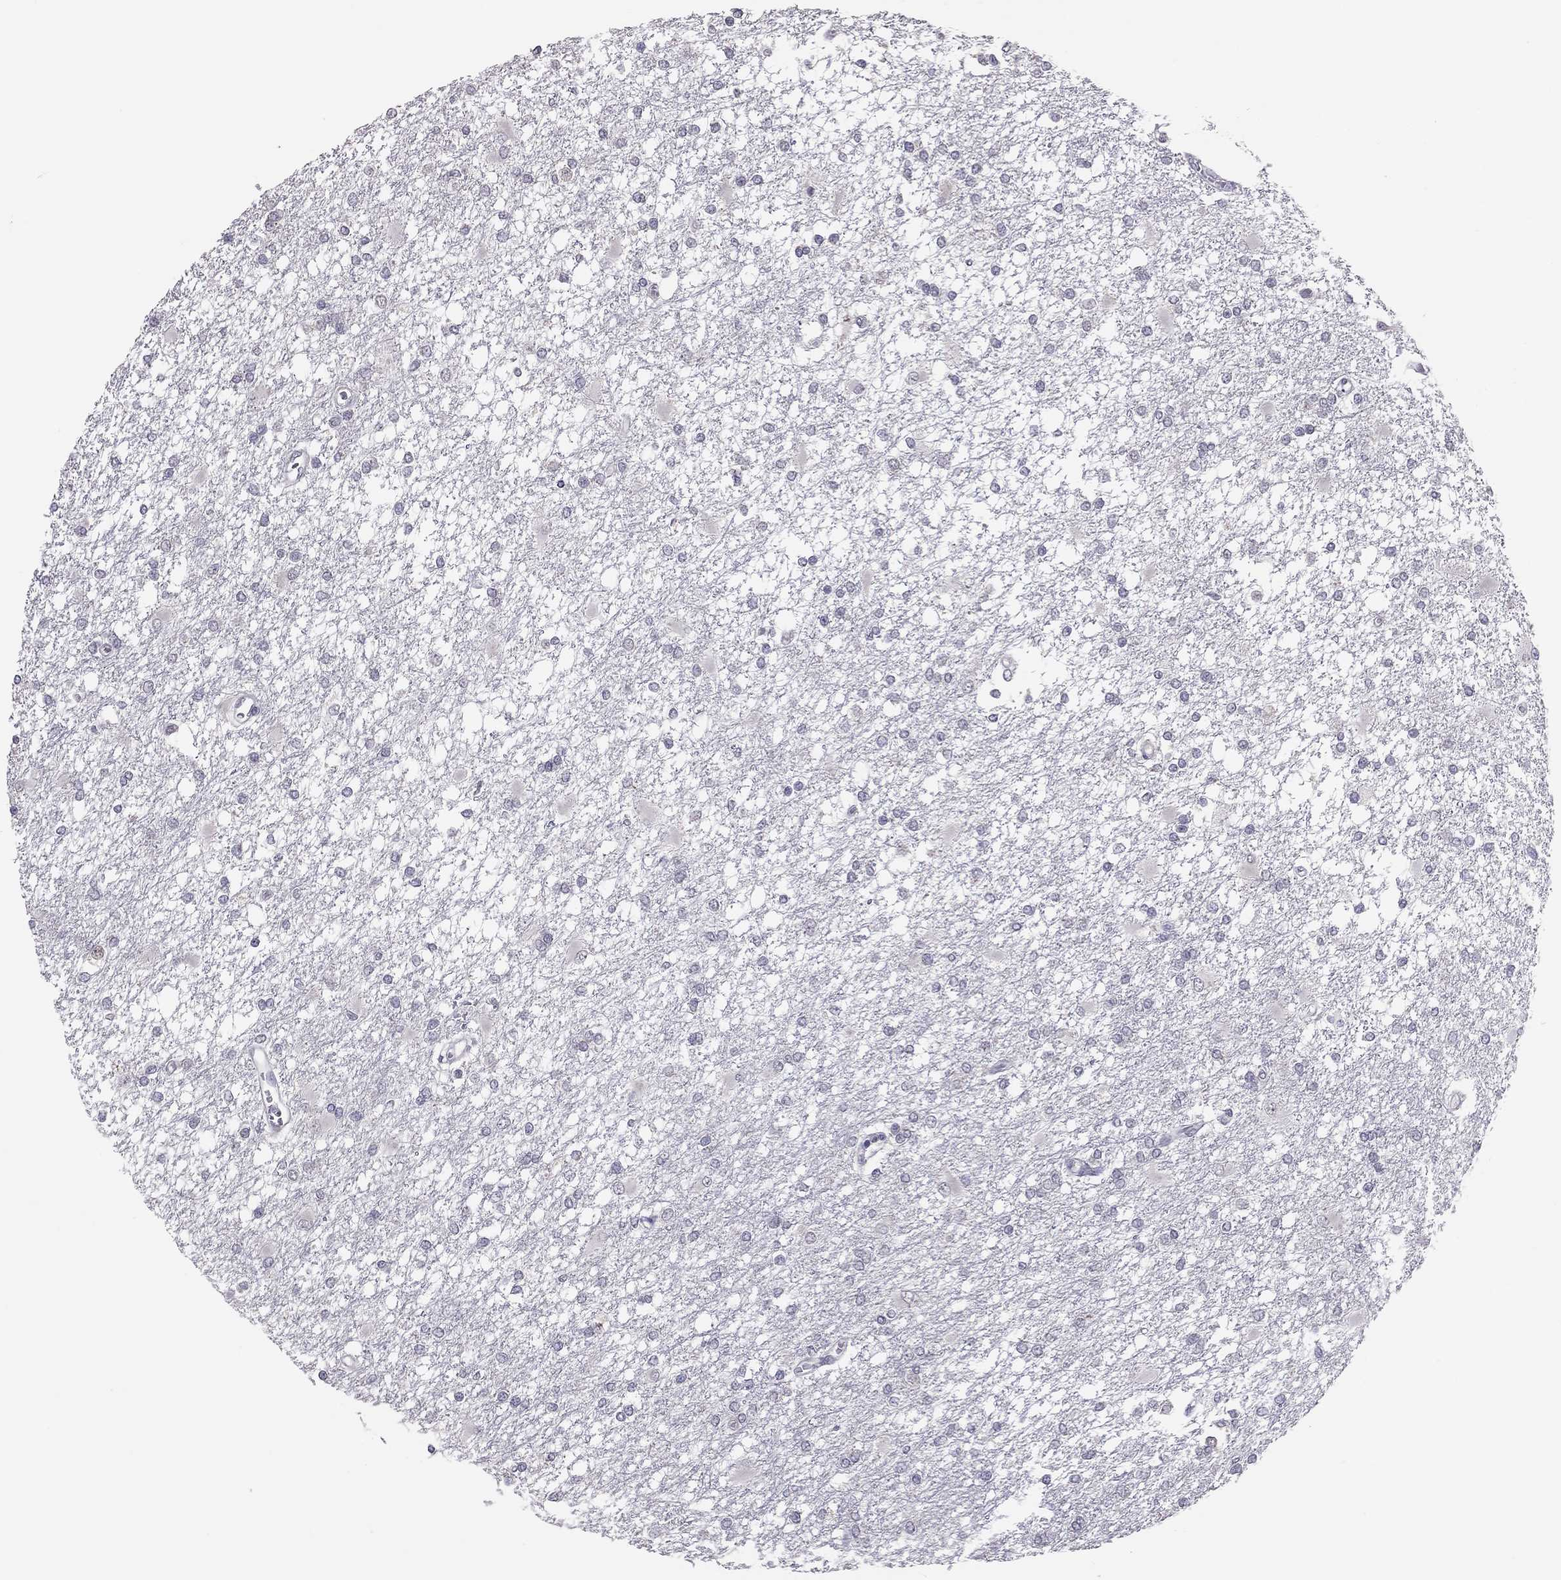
{"staining": {"intensity": "negative", "quantity": "none", "location": "none"}, "tissue": "glioma", "cell_type": "Tumor cells", "image_type": "cancer", "snomed": [{"axis": "morphology", "description": "Glioma, malignant, High grade"}, {"axis": "topography", "description": "Cerebral cortex"}], "caption": "Glioma was stained to show a protein in brown. There is no significant expression in tumor cells.", "gene": "HSF2BP", "patient": {"sex": "male", "age": 79}}